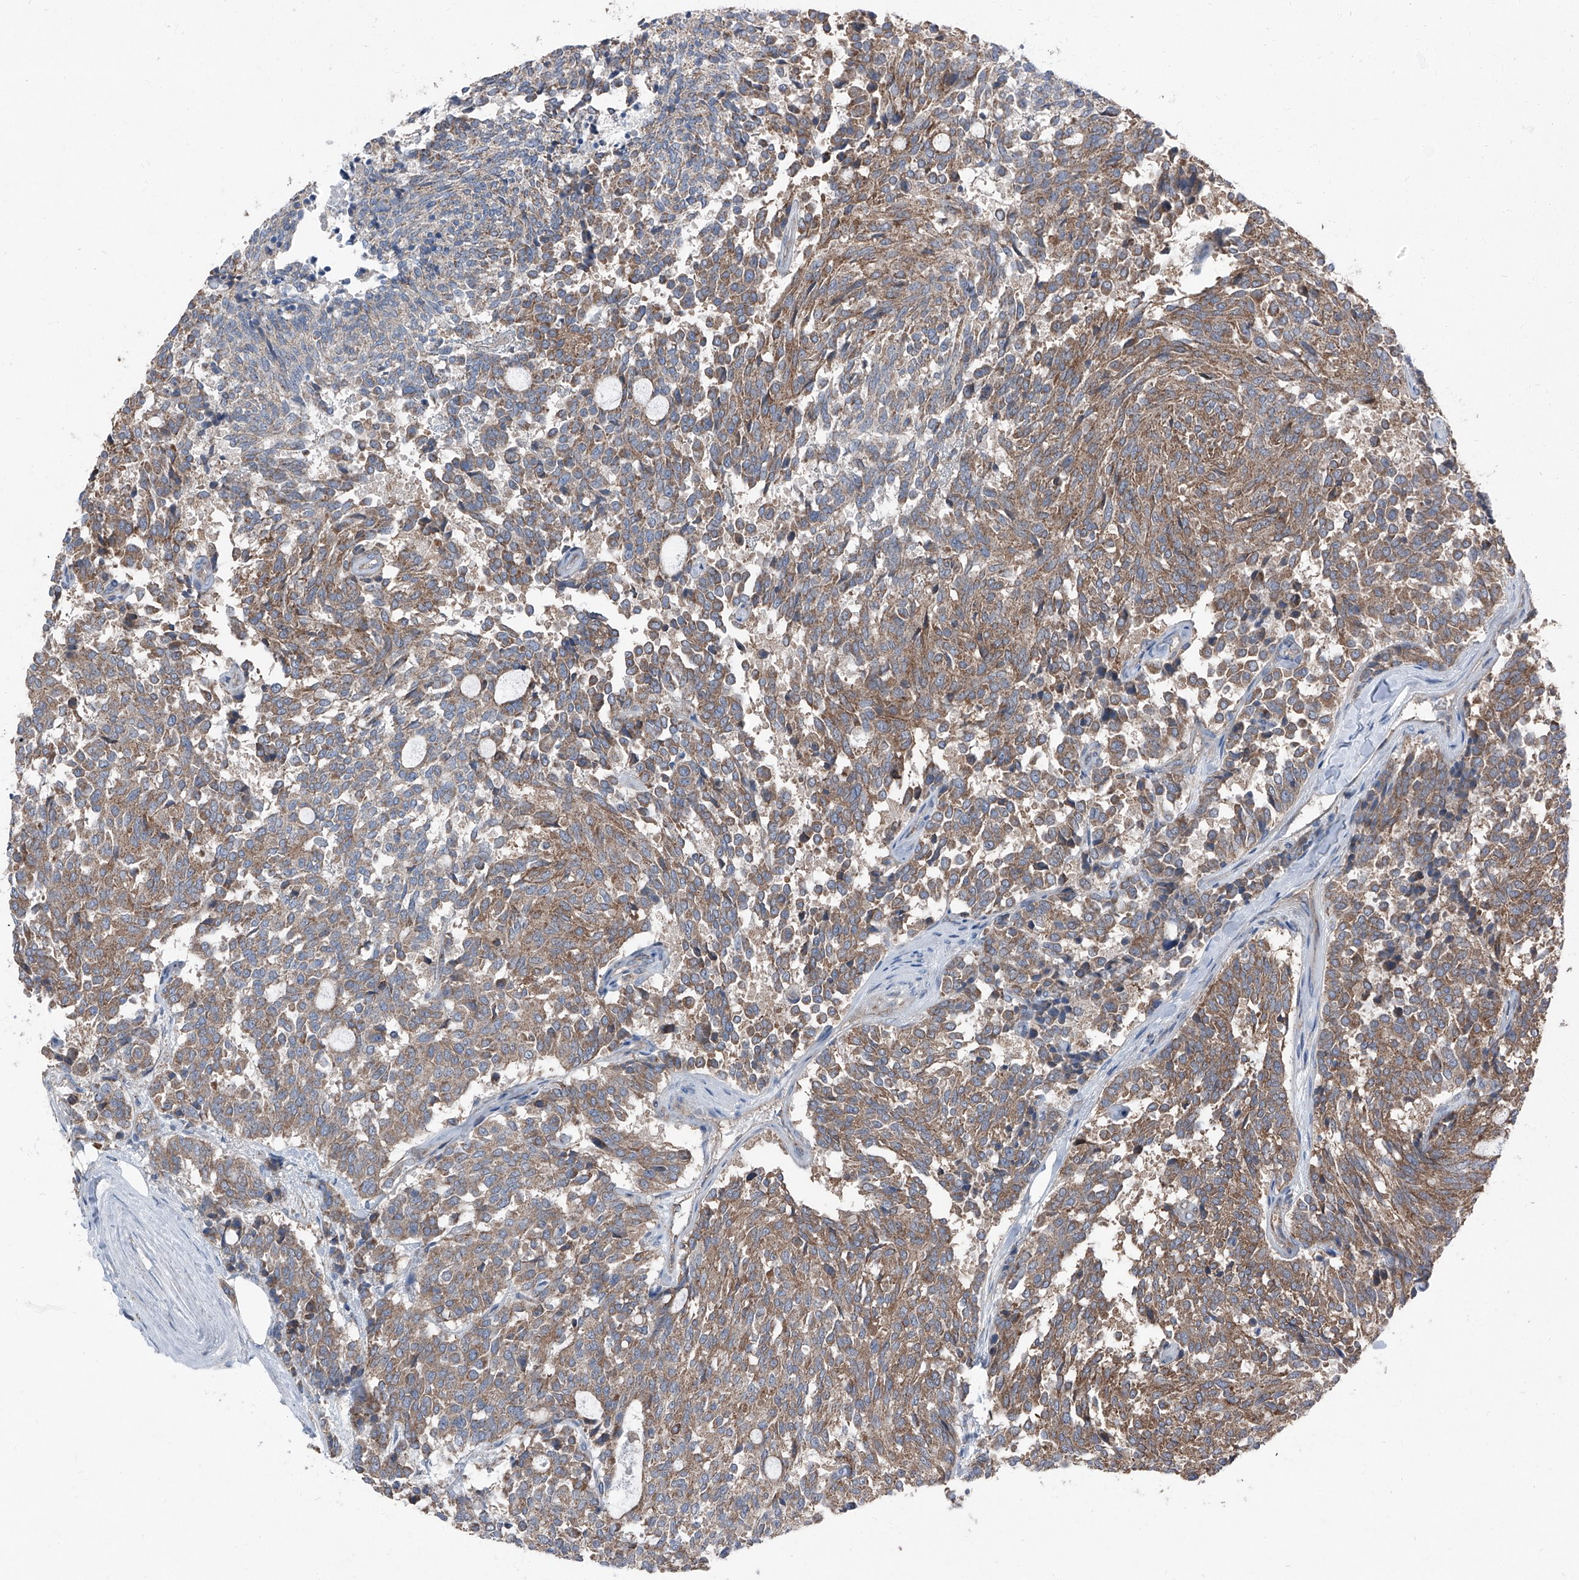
{"staining": {"intensity": "moderate", "quantity": ">75%", "location": "cytoplasmic/membranous"}, "tissue": "carcinoid", "cell_type": "Tumor cells", "image_type": "cancer", "snomed": [{"axis": "morphology", "description": "Carcinoid, malignant, NOS"}, {"axis": "topography", "description": "Pancreas"}], "caption": "This is an image of immunohistochemistry staining of carcinoid, which shows moderate expression in the cytoplasmic/membranous of tumor cells.", "gene": "GPR142", "patient": {"sex": "female", "age": 54}}